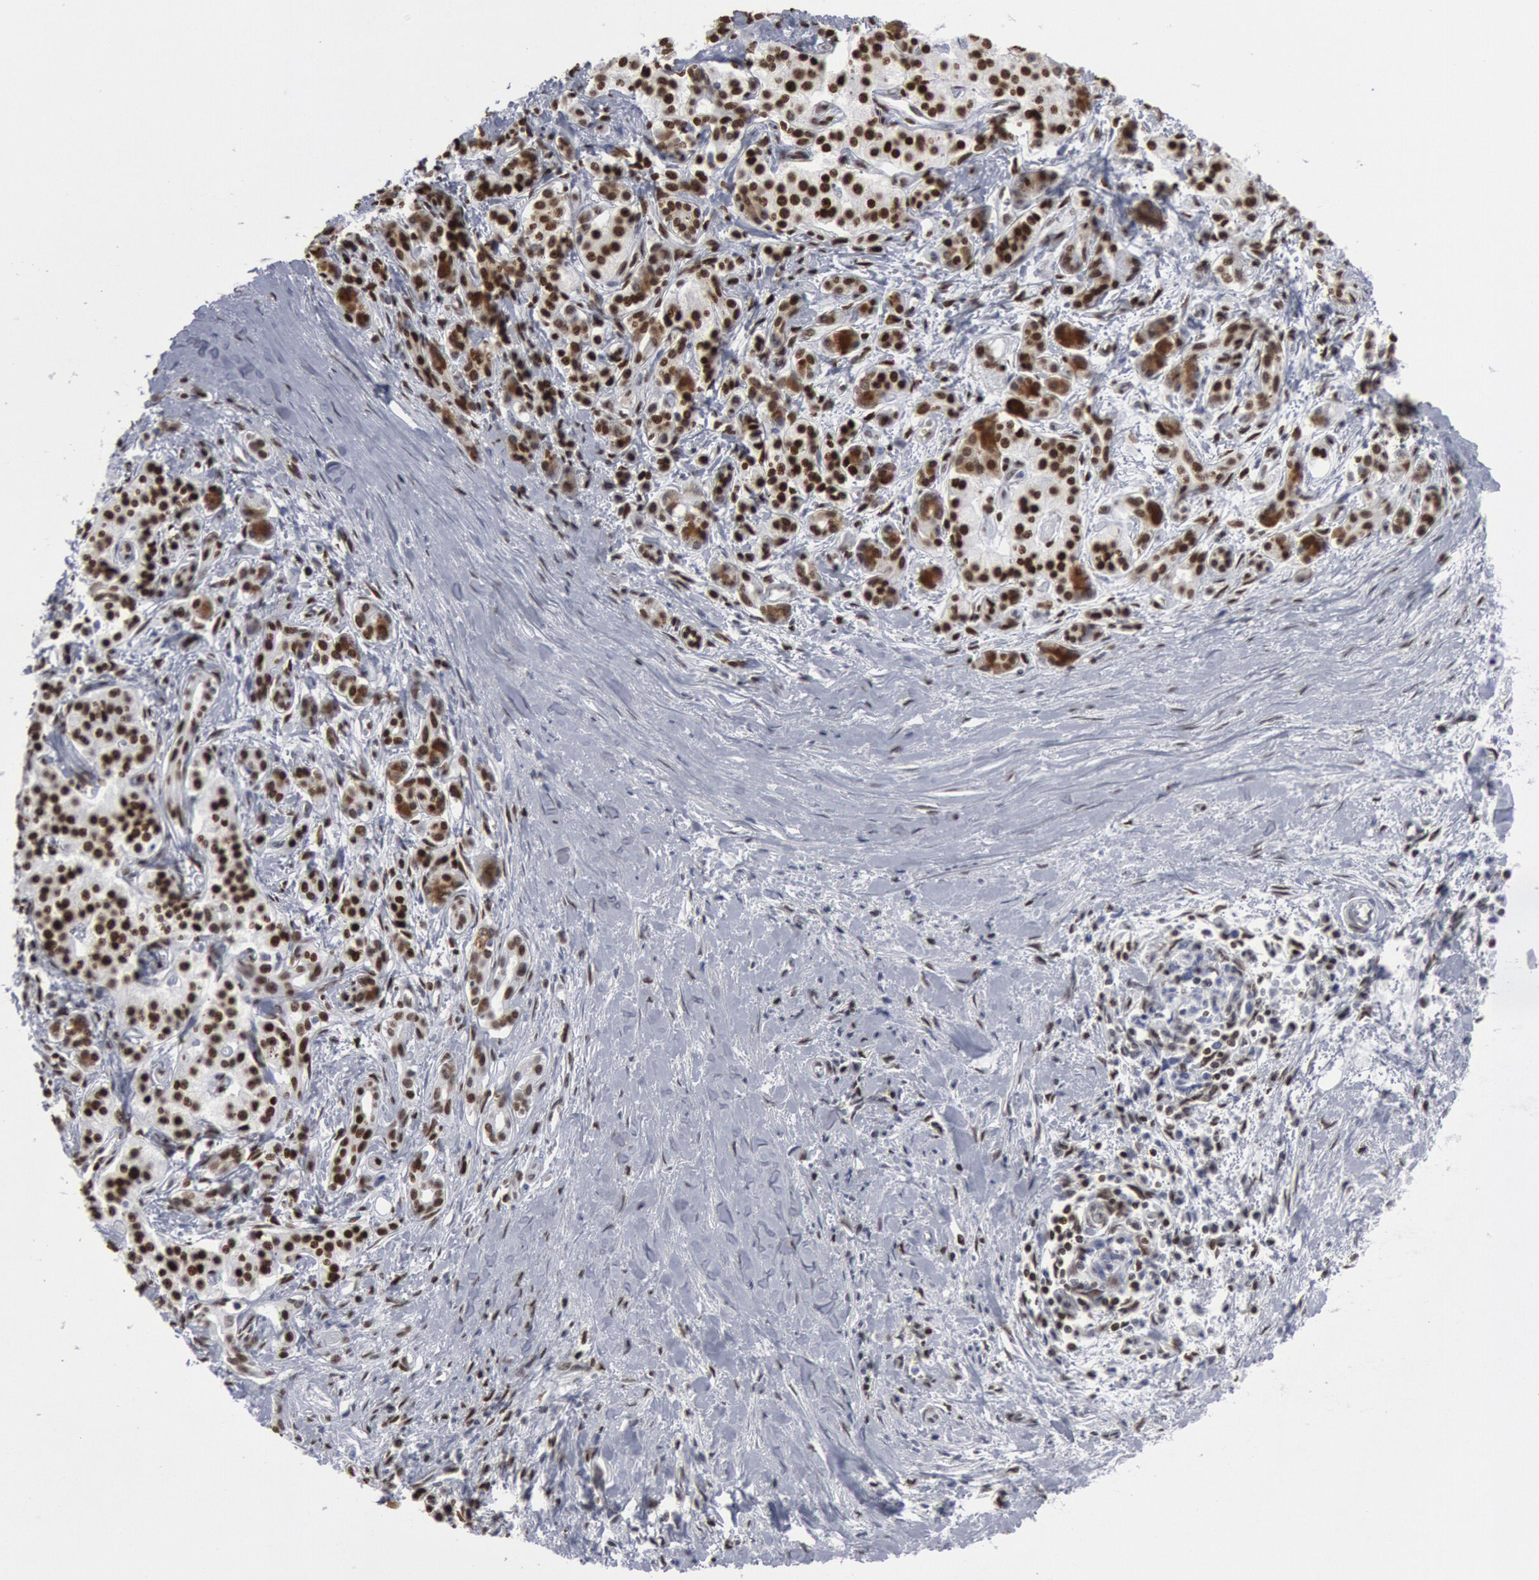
{"staining": {"intensity": "moderate", "quantity": ">75%", "location": "nuclear"}, "tissue": "pancreatic cancer", "cell_type": "Tumor cells", "image_type": "cancer", "snomed": [{"axis": "morphology", "description": "Adenocarcinoma, NOS"}, {"axis": "topography", "description": "Pancreas"}], "caption": "Tumor cells show moderate nuclear staining in approximately >75% of cells in pancreatic cancer.", "gene": "MECP2", "patient": {"sex": "male", "age": 59}}